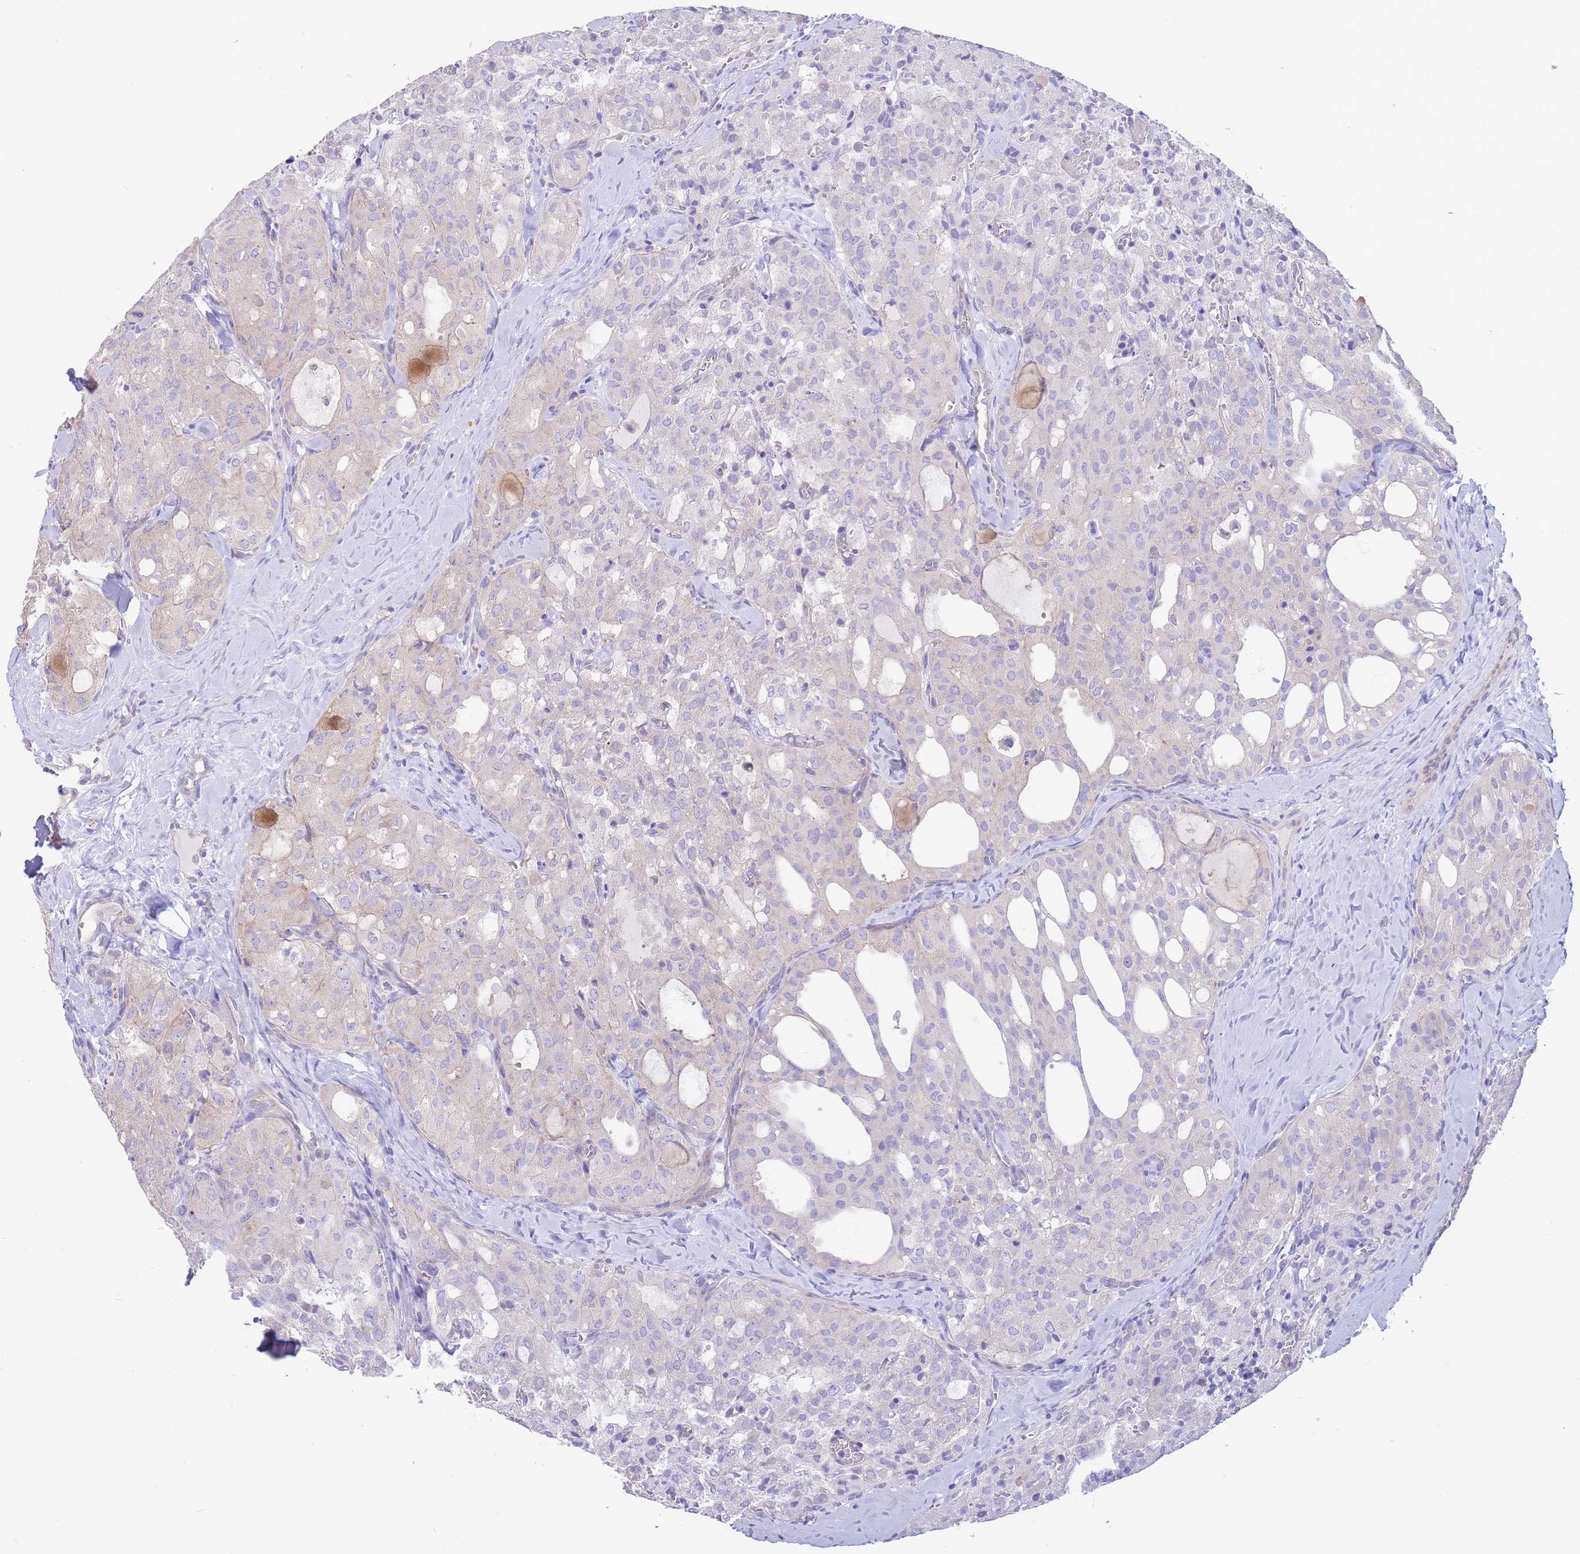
{"staining": {"intensity": "negative", "quantity": "none", "location": "none"}, "tissue": "thyroid cancer", "cell_type": "Tumor cells", "image_type": "cancer", "snomed": [{"axis": "morphology", "description": "Follicular adenoma carcinoma, NOS"}, {"axis": "topography", "description": "Thyroid gland"}], "caption": "Thyroid cancer stained for a protein using immunohistochemistry (IHC) exhibits no positivity tumor cells.", "gene": "ALS2CL", "patient": {"sex": "male", "age": 75}}